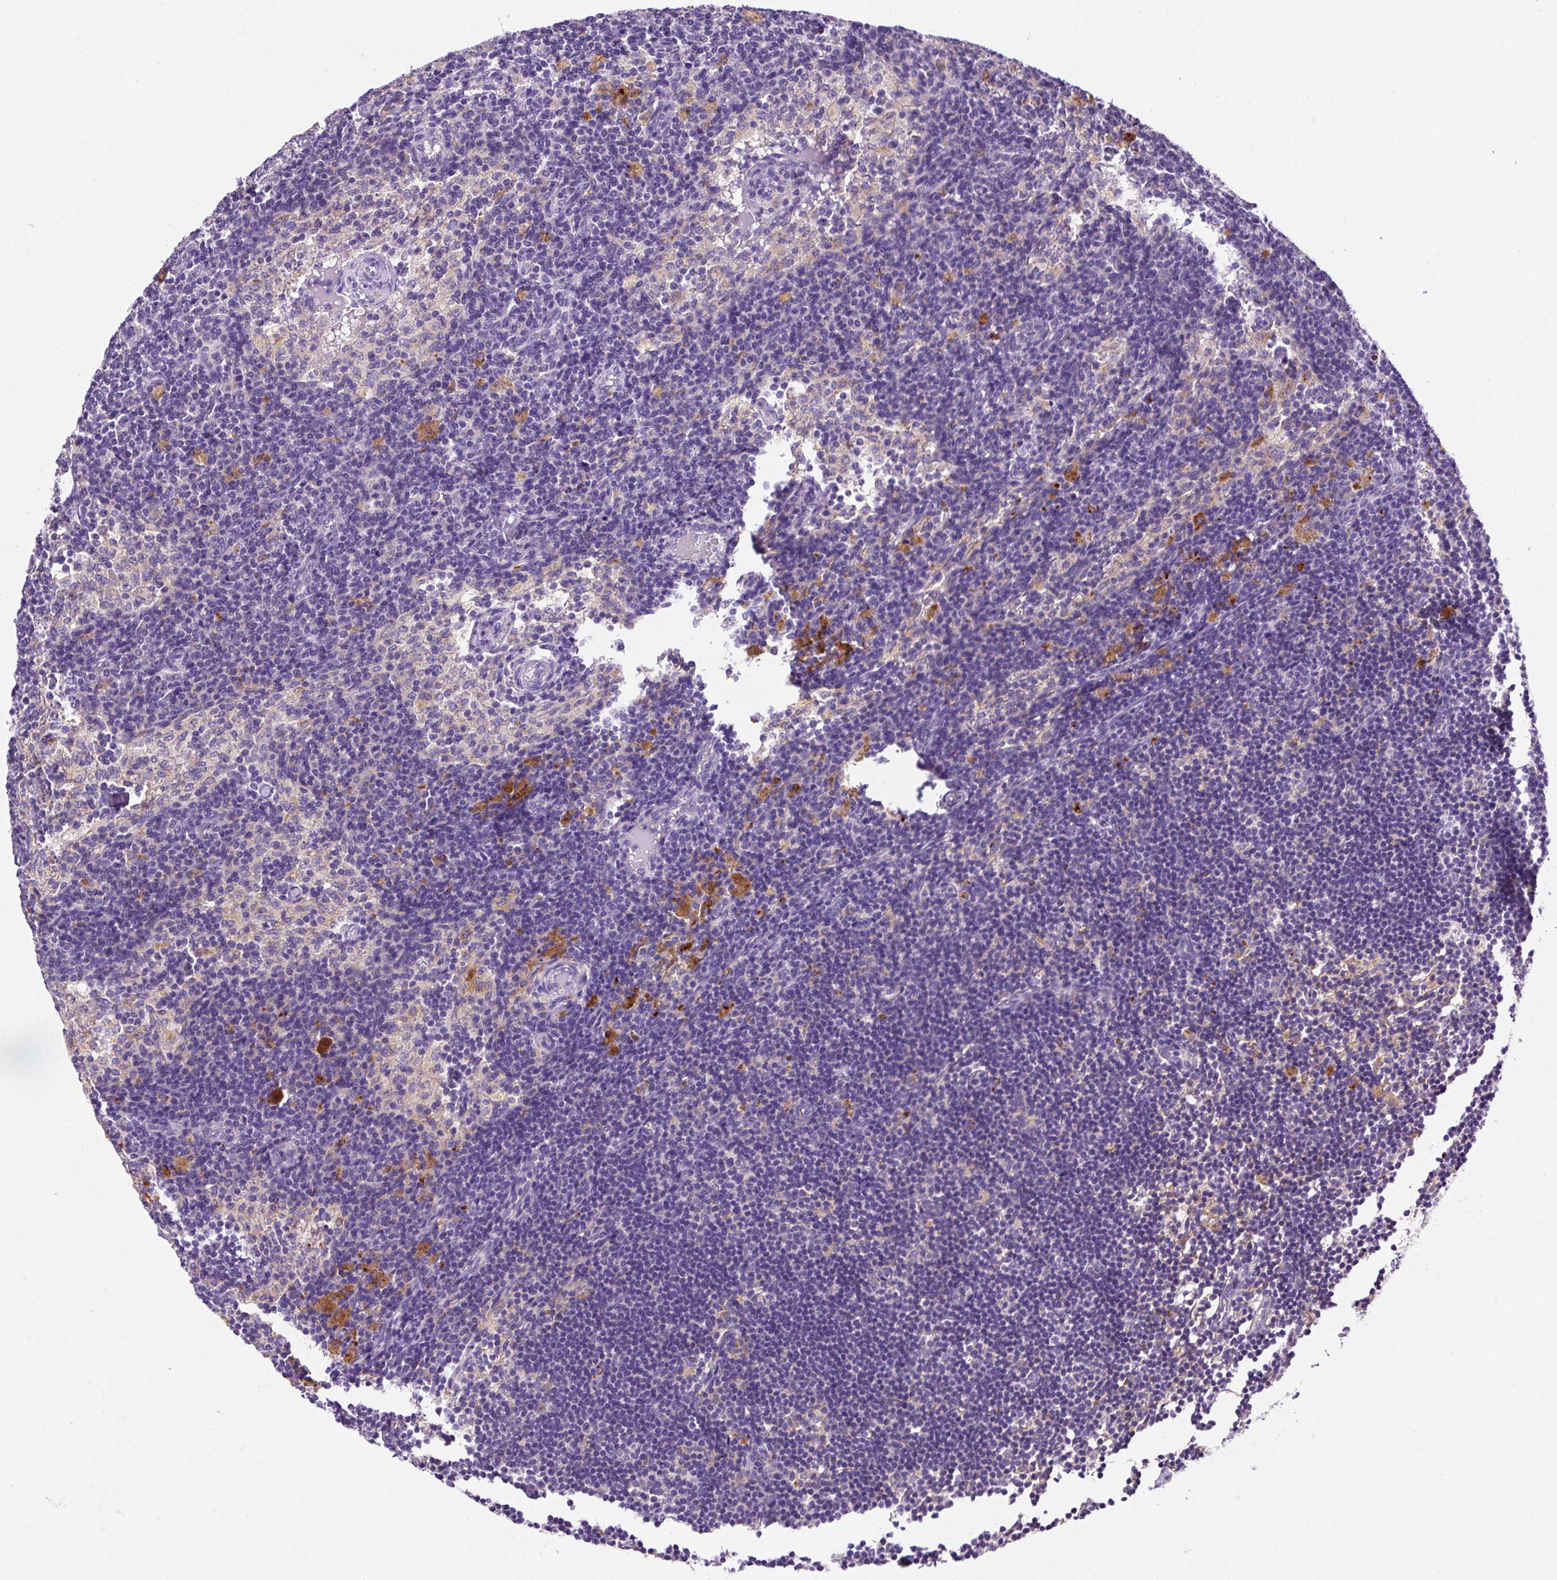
{"staining": {"intensity": "negative", "quantity": "none", "location": "none"}, "tissue": "lymph node", "cell_type": "Germinal center cells", "image_type": "normal", "snomed": [{"axis": "morphology", "description": "Normal tissue, NOS"}, {"axis": "topography", "description": "Lymph node"}], "caption": "This is an immunohistochemistry (IHC) micrograph of benign human lymph node. There is no staining in germinal center cells.", "gene": "OR4K15", "patient": {"sex": "male", "age": 49}}